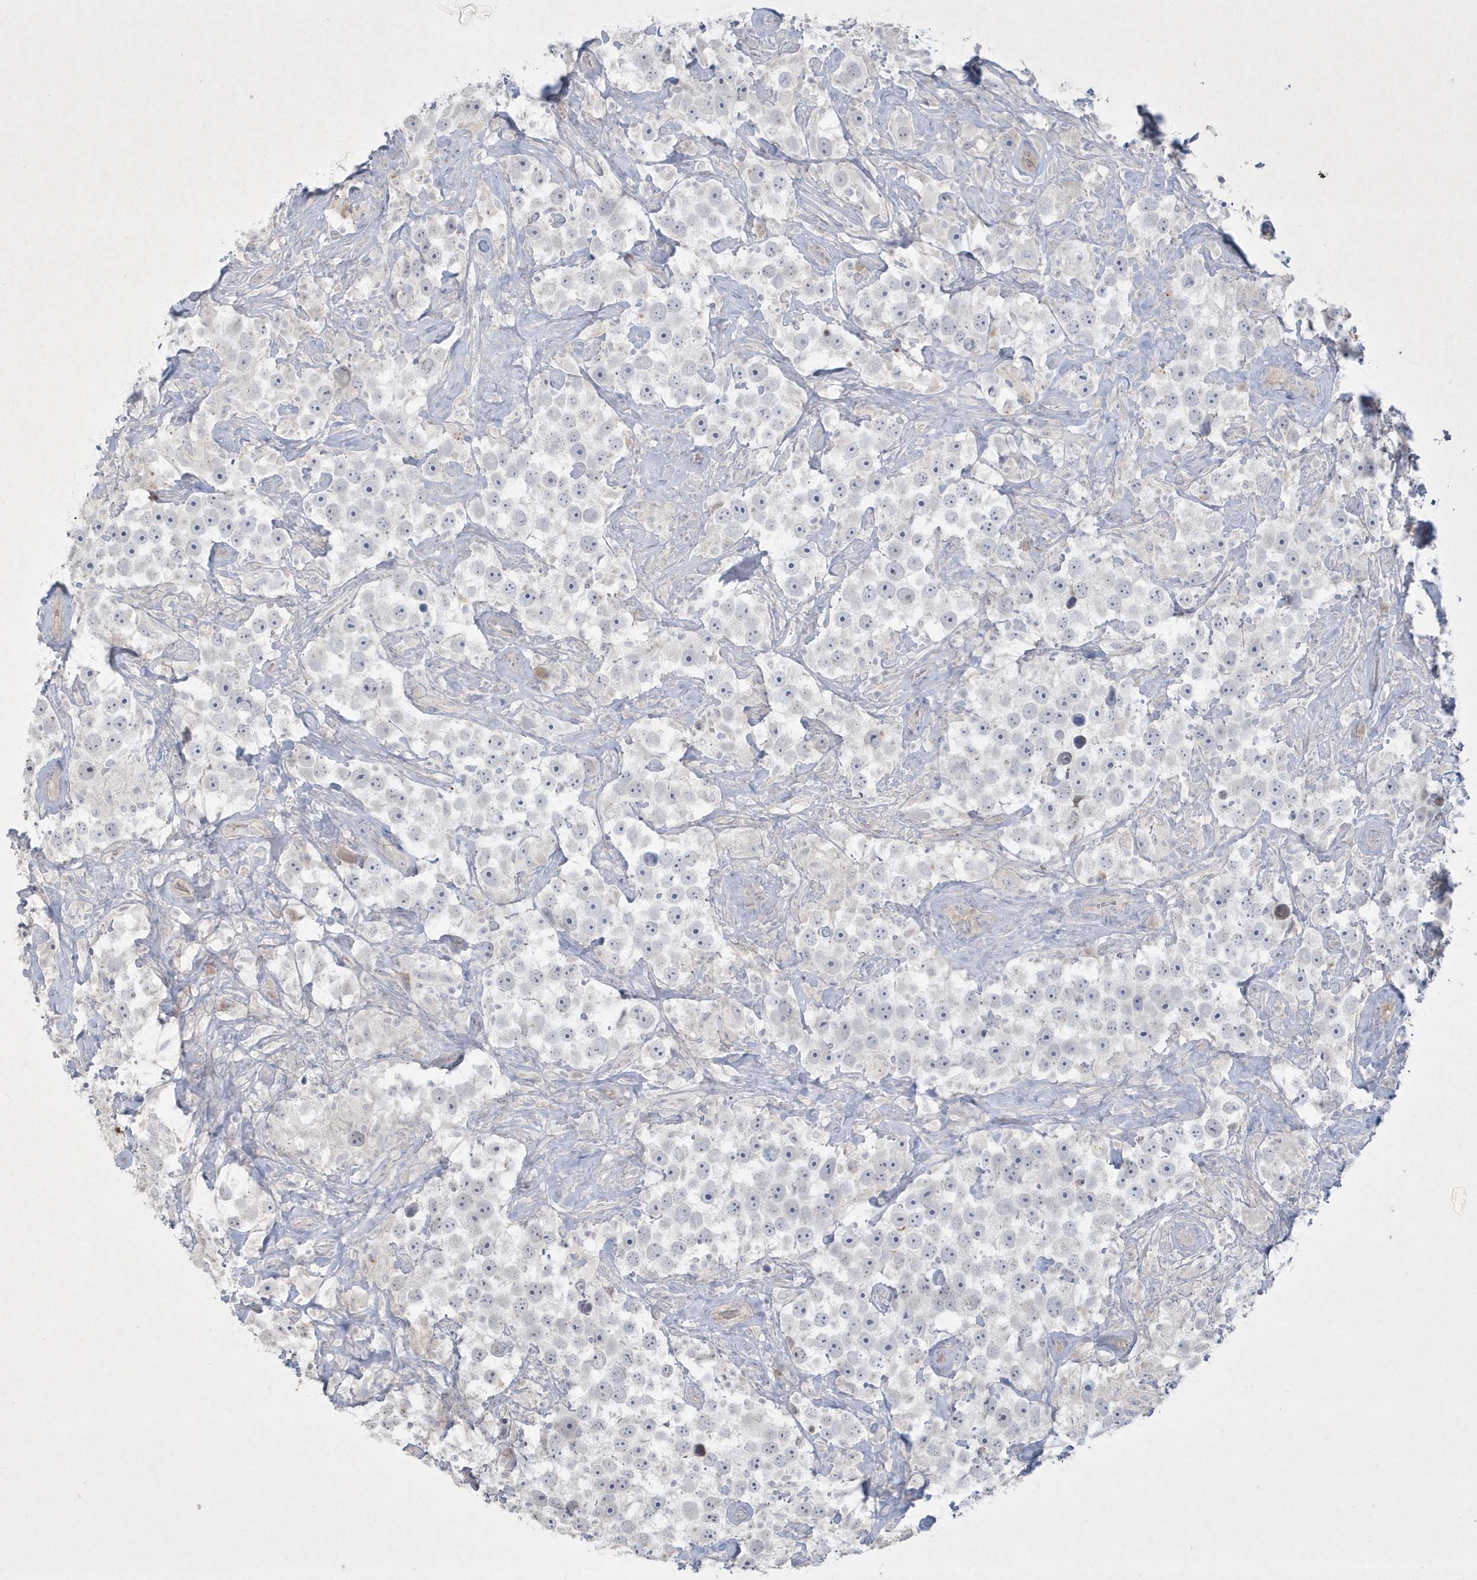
{"staining": {"intensity": "negative", "quantity": "none", "location": "none"}, "tissue": "testis cancer", "cell_type": "Tumor cells", "image_type": "cancer", "snomed": [{"axis": "morphology", "description": "Seminoma, NOS"}, {"axis": "topography", "description": "Testis"}], "caption": "IHC of human testis cancer (seminoma) demonstrates no staining in tumor cells.", "gene": "CCDC24", "patient": {"sex": "male", "age": 49}}